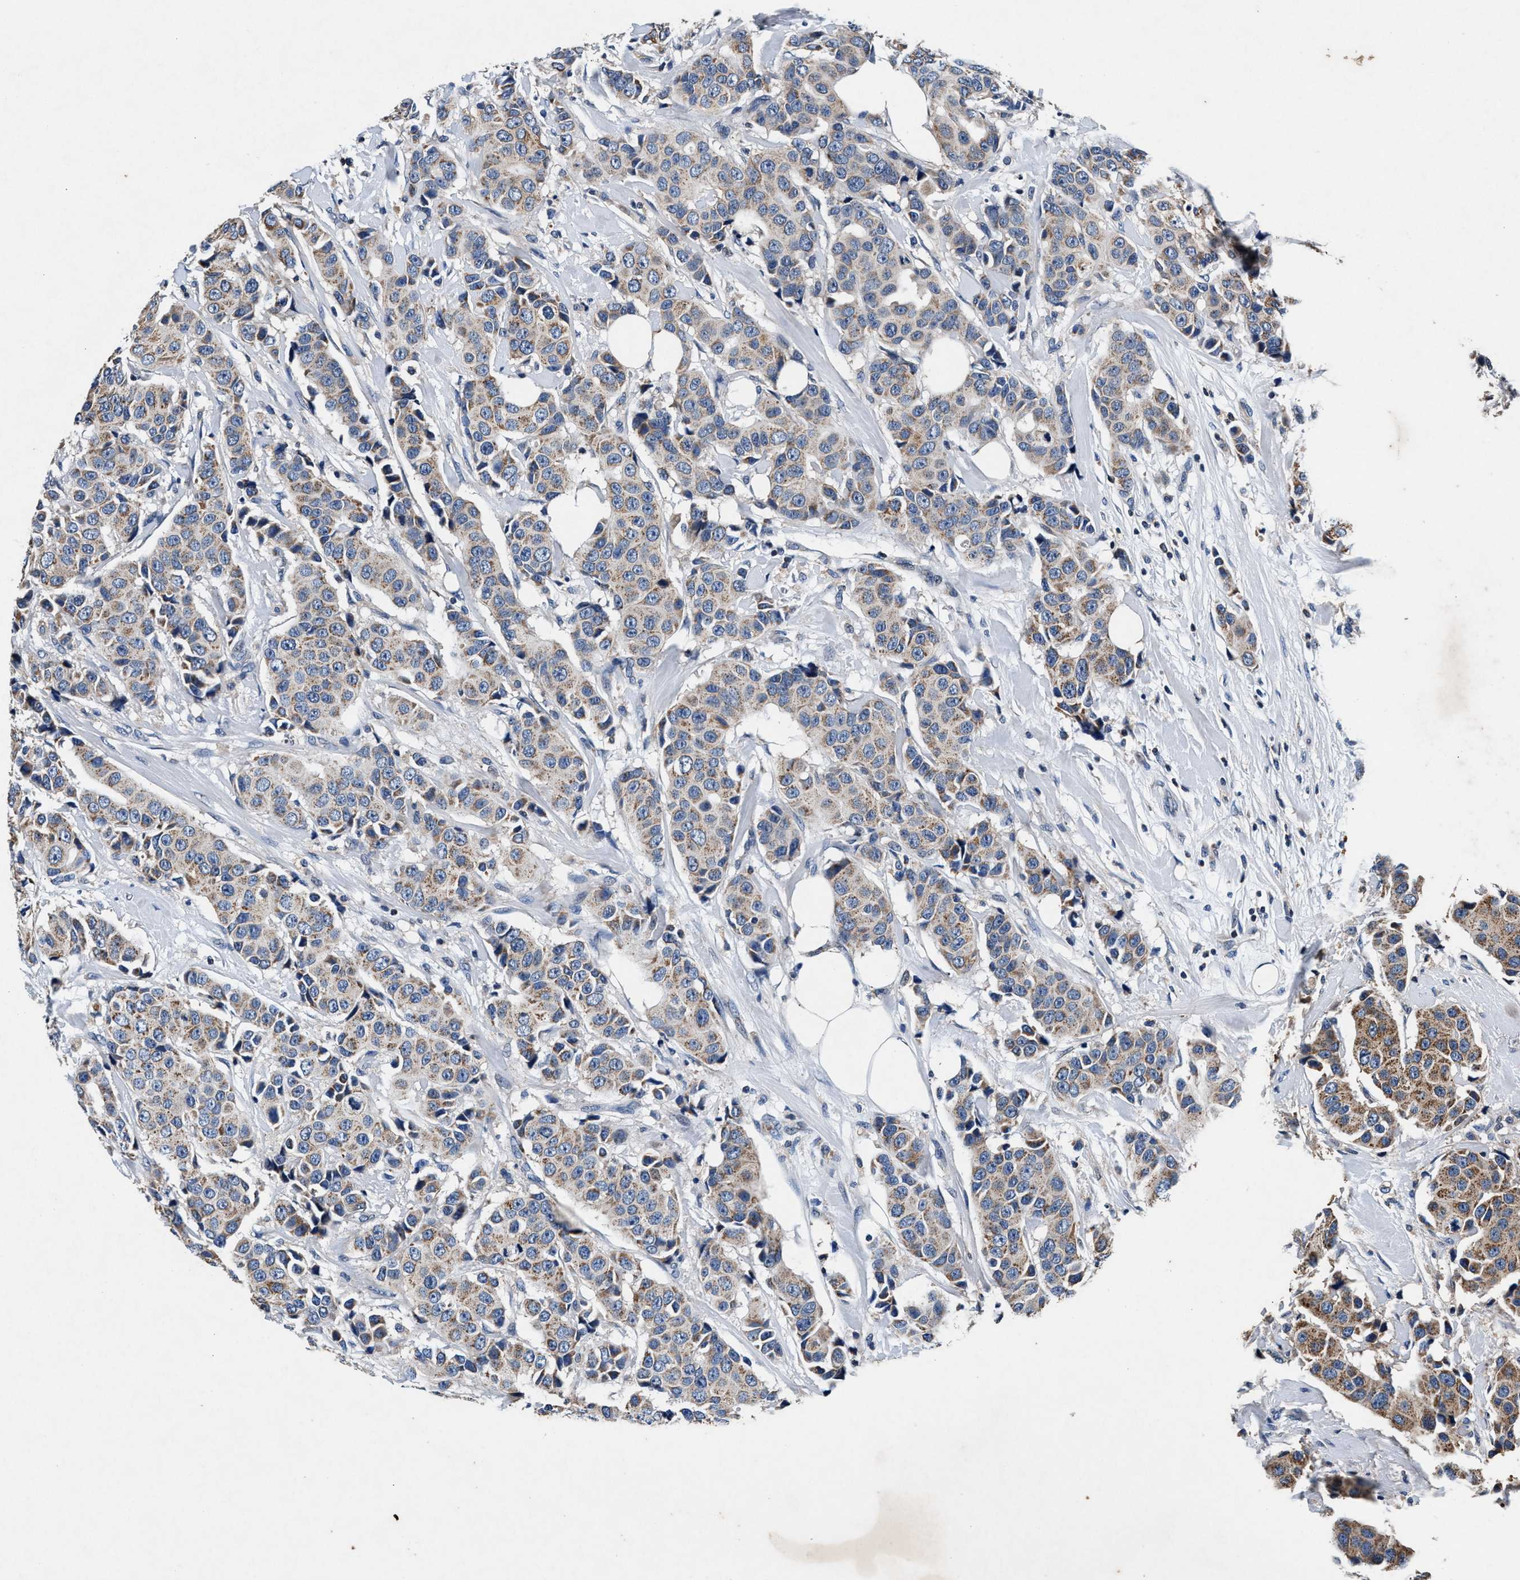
{"staining": {"intensity": "weak", "quantity": "25%-75%", "location": "cytoplasmic/membranous"}, "tissue": "breast cancer", "cell_type": "Tumor cells", "image_type": "cancer", "snomed": [{"axis": "morphology", "description": "Normal tissue, NOS"}, {"axis": "morphology", "description": "Duct carcinoma"}, {"axis": "topography", "description": "Breast"}], "caption": "Breast cancer (intraductal carcinoma) stained with a protein marker demonstrates weak staining in tumor cells.", "gene": "PKD2L1", "patient": {"sex": "female", "age": 39}}